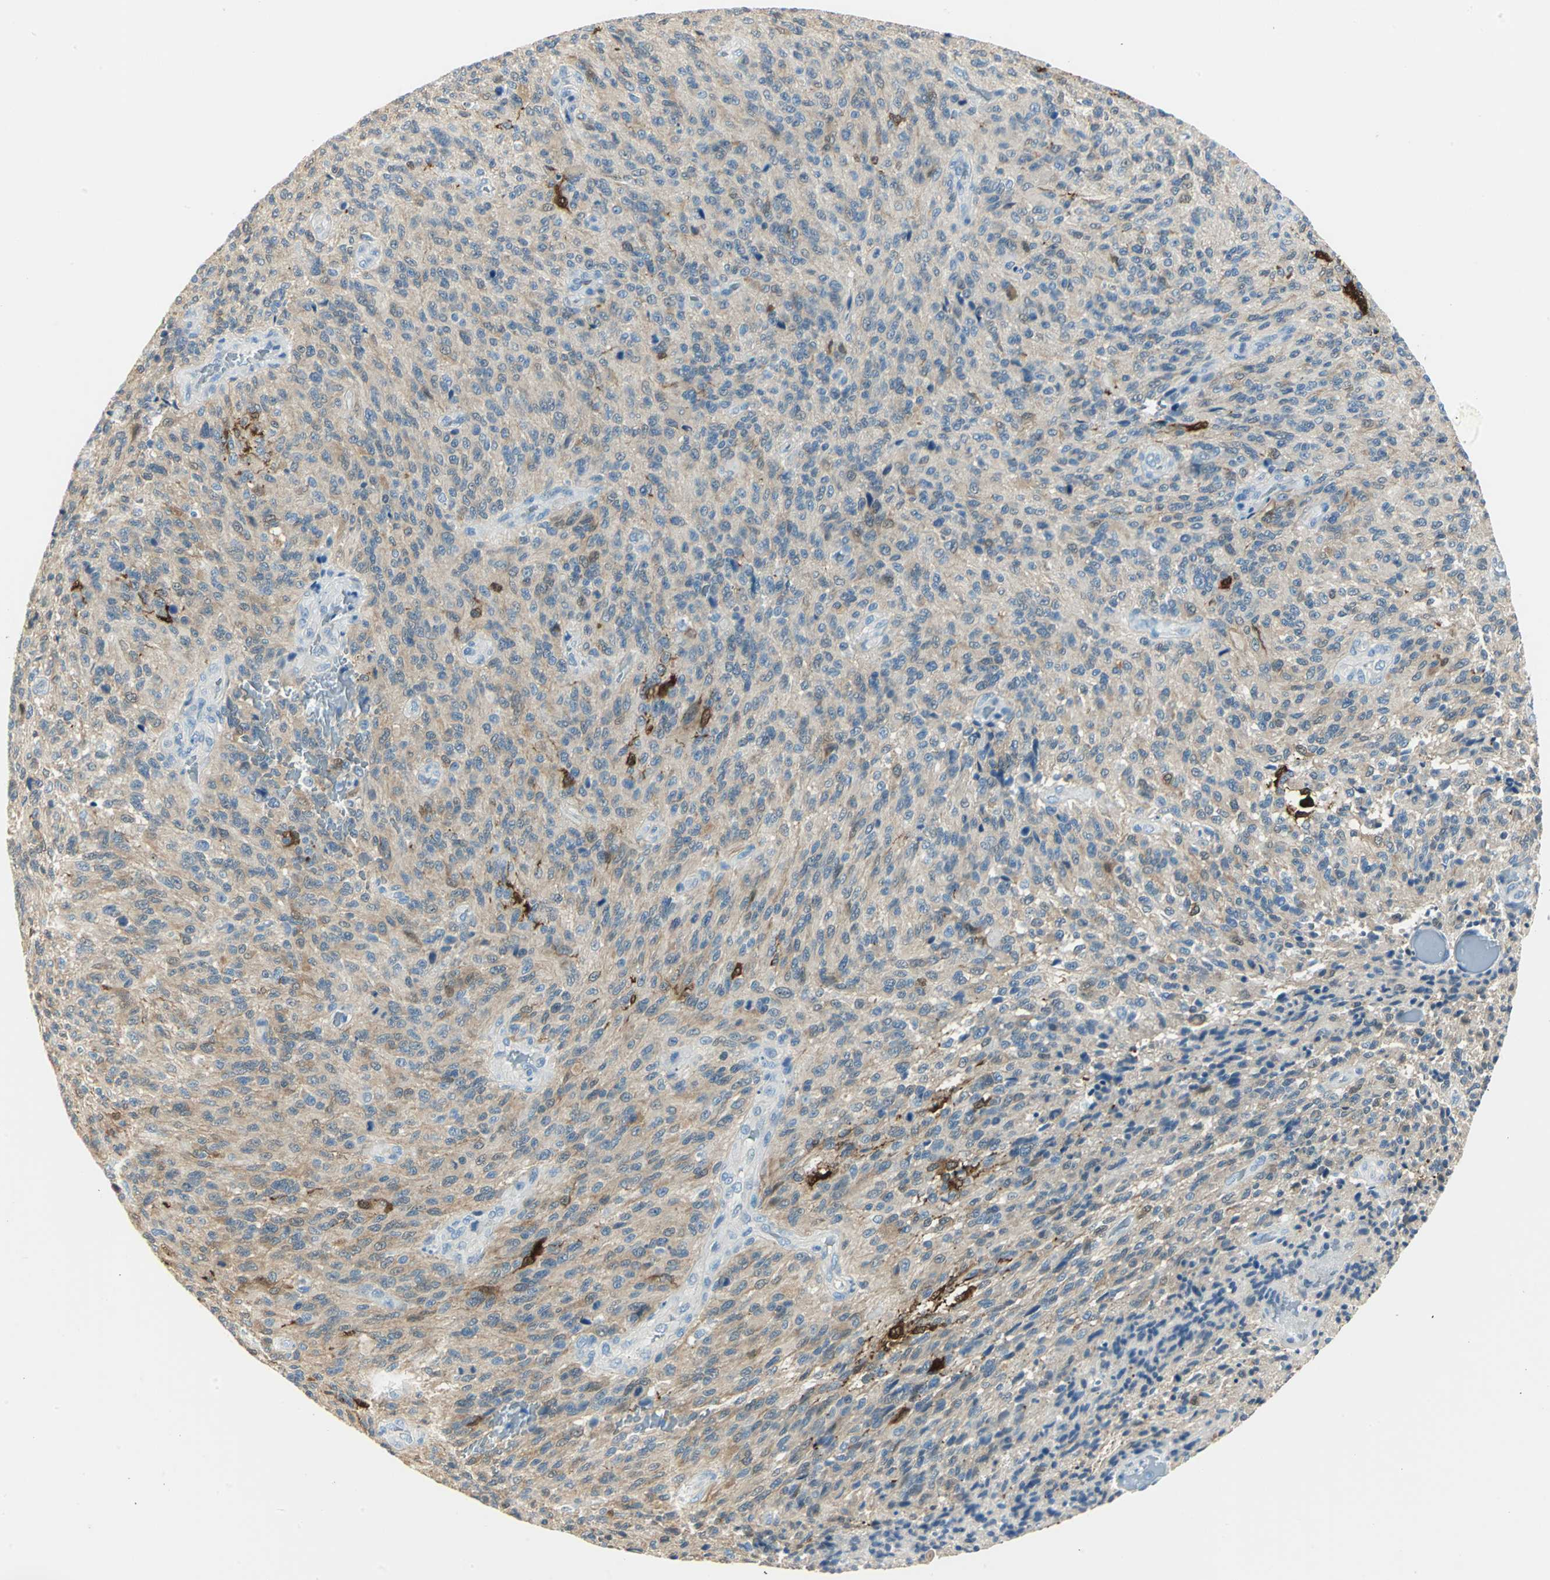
{"staining": {"intensity": "moderate", "quantity": ">75%", "location": "cytoplasmic/membranous"}, "tissue": "glioma", "cell_type": "Tumor cells", "image_type": "cancer", "snomed": [{"axis": "morphology", "description": "Normal tissue, NOS"}, {"axis": "morphology", "description": "Glioma, malignant, High grade"}, {"axis": "topography", "description": "Cerebral cortex"}], "caption": "The immunohistochemical stain shows moderate cytoplasmic/membranous staining in tumor cells of malignant high-grade glioma tissue.", "gene": "UCHL1", "patient": {"sex": "male", "age": 56}}